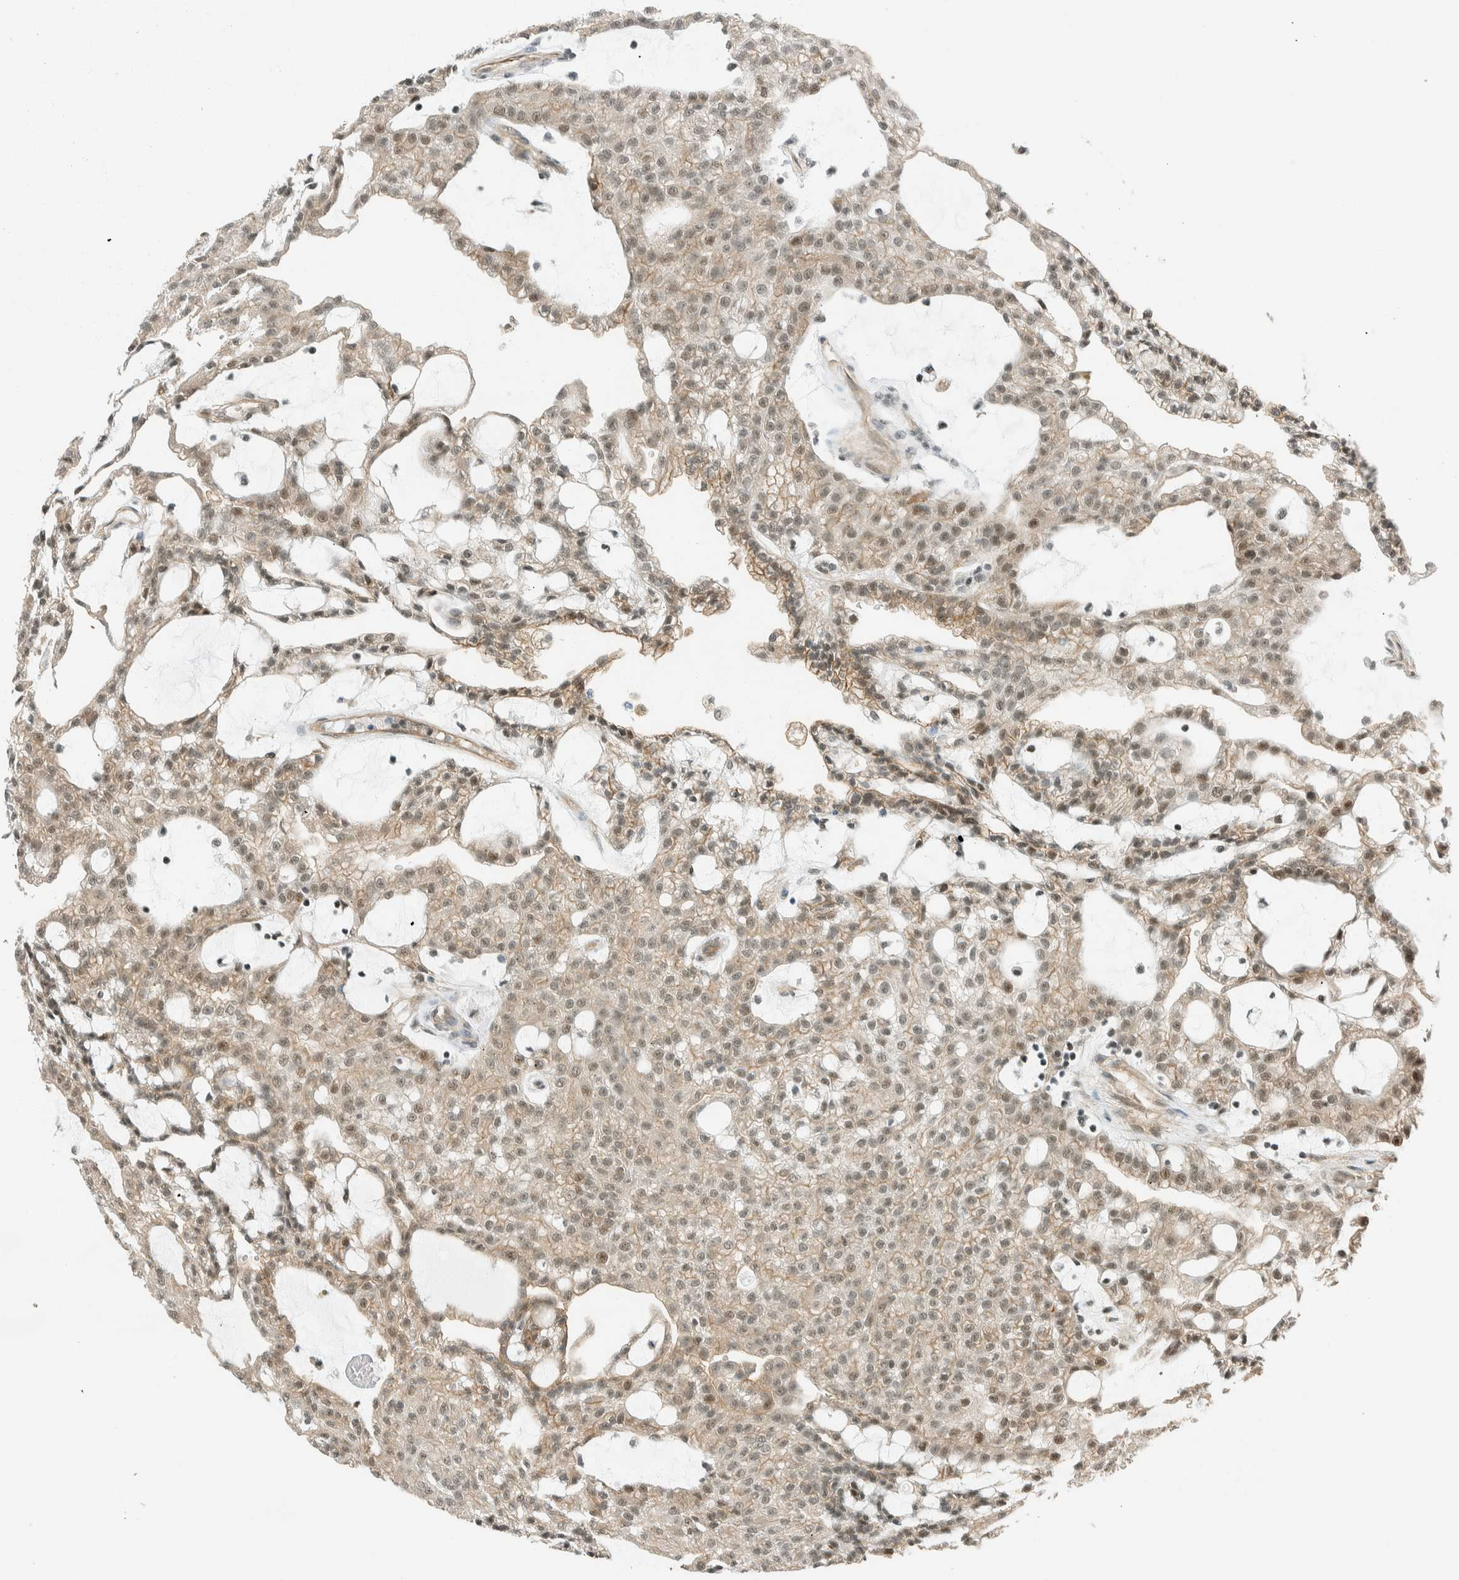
{"staining": {"intensity": "weak", "quantity": ">75%", "location": "cytoplasmic/membranous,nuclear"}, "tissue": "renal cancer", "cell_type": "Tumor cells", "image_type": "cancer", "snomed": [{"axis": "morphology", "description": "Adenocarcinoma, NOS"}, {"axis": "topography", "description": "Kidney"}], "caption": "Immunohistochemical staining of human adenocarcinoma (renal) displays low levels of weak cytoplasmic/membranous and nuclear positivity in approximately >75% of tumor cells.", "gene": "NIBAN2", "patient": {"sex": "male", "age": 63}}